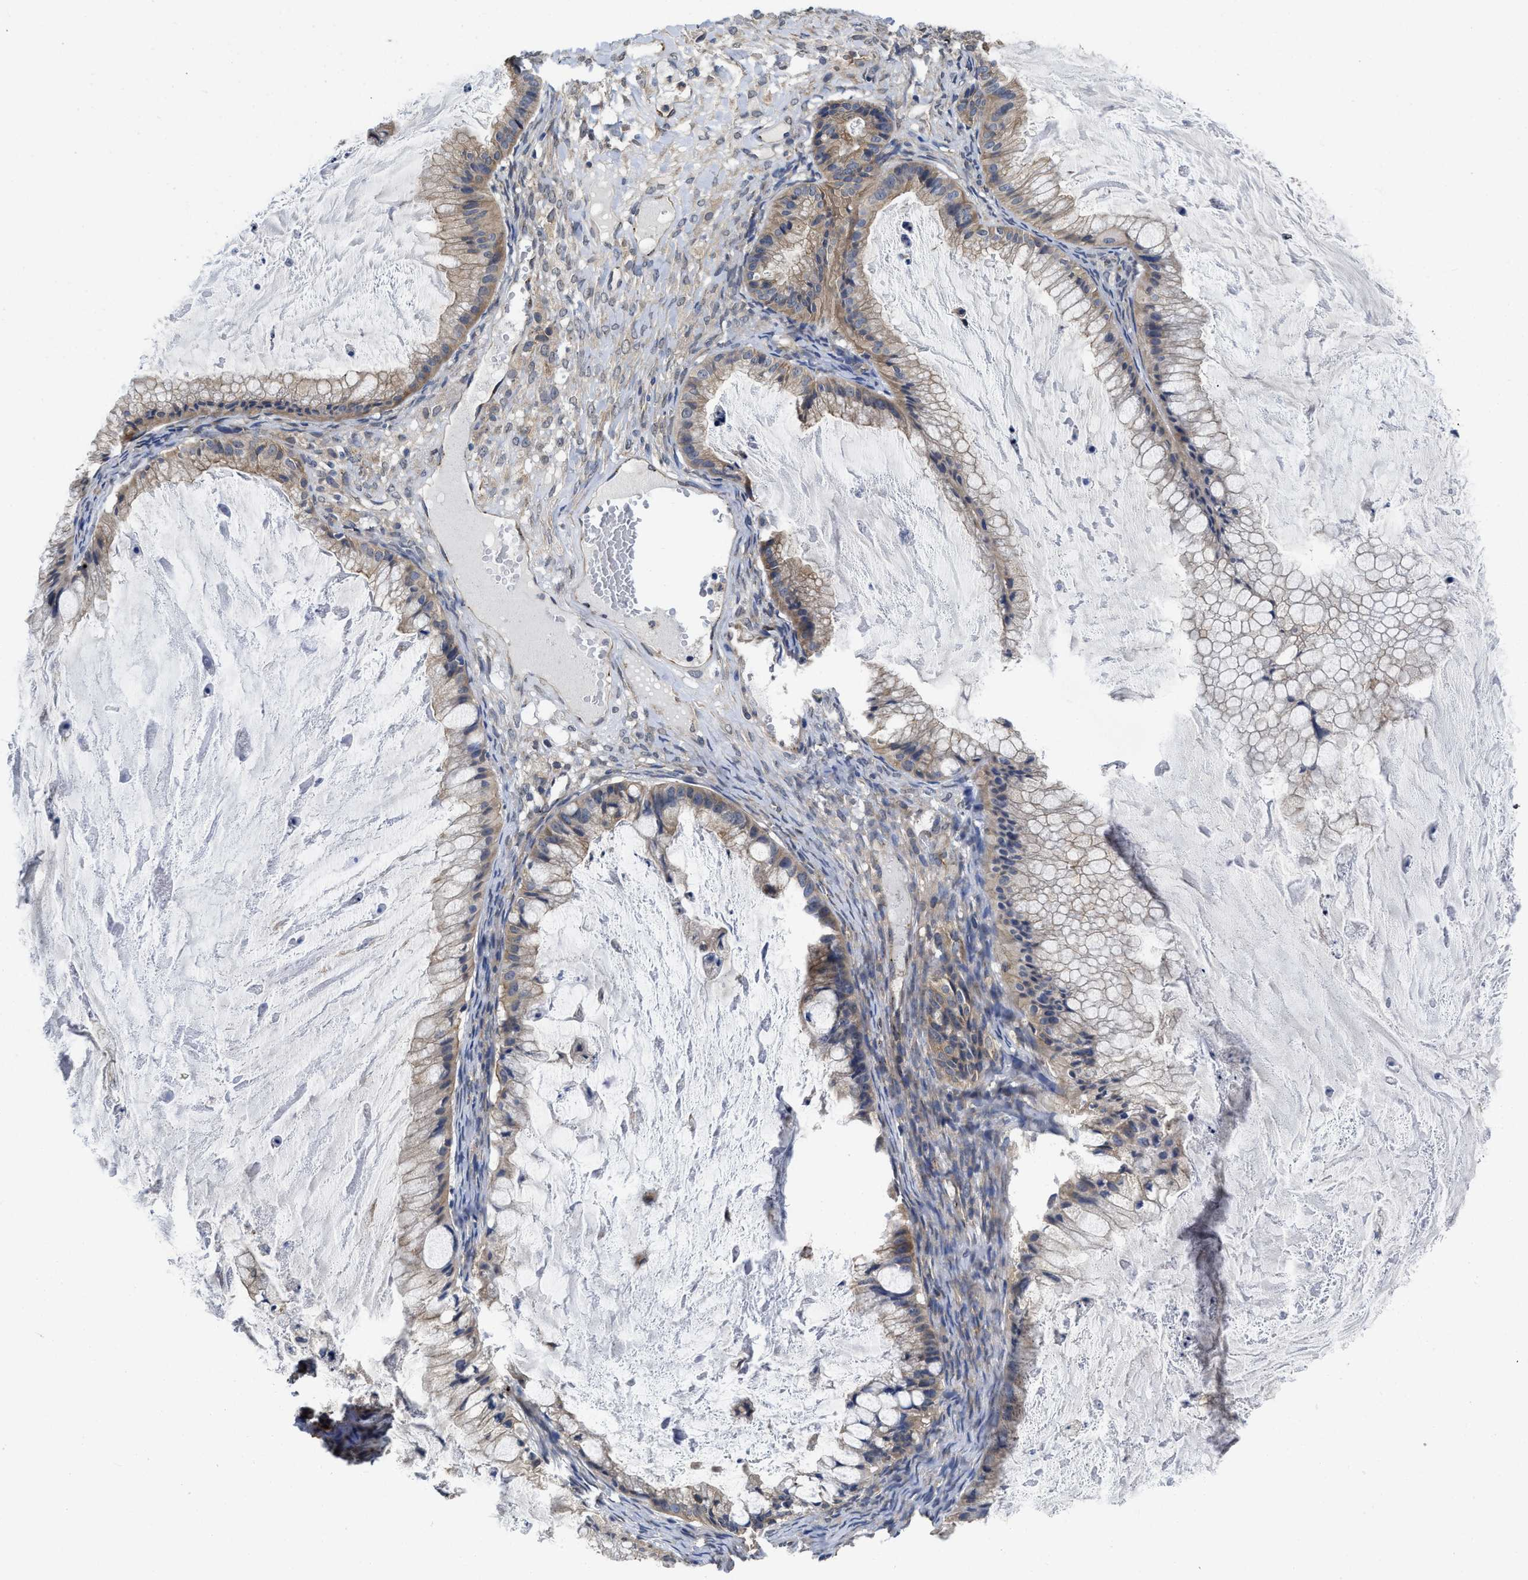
{"staining": {"intensity": "weak", "quantity": ">75%", "location": "cytoplasmic/membranous"}, "tissue": "ovarian cancer", "cell_type": "Tumor cells", "image_type": "cancer", "snomed": [{"axis": "morphology", "description": "Cystadenocarcinoma, mucinous, NOS"}, {"axis": "topography", "description": "Ovary"}], "caption": "High-magnification brightfield microscopy of ovarian mucinous cystadenocarcinoma stained with DAB (brown) and counterstained with hematoxylin (blue). tumor cells exhibit weak cytoplasmic/membranous positivity is present in approximately>75% of cells. (DAB (3,3'-diaminobenzidine) IHC, brown staining for protein, blue staining for nuclei).", "gene": "PKD2", "patient": {"sex": "female", "age": 57}}